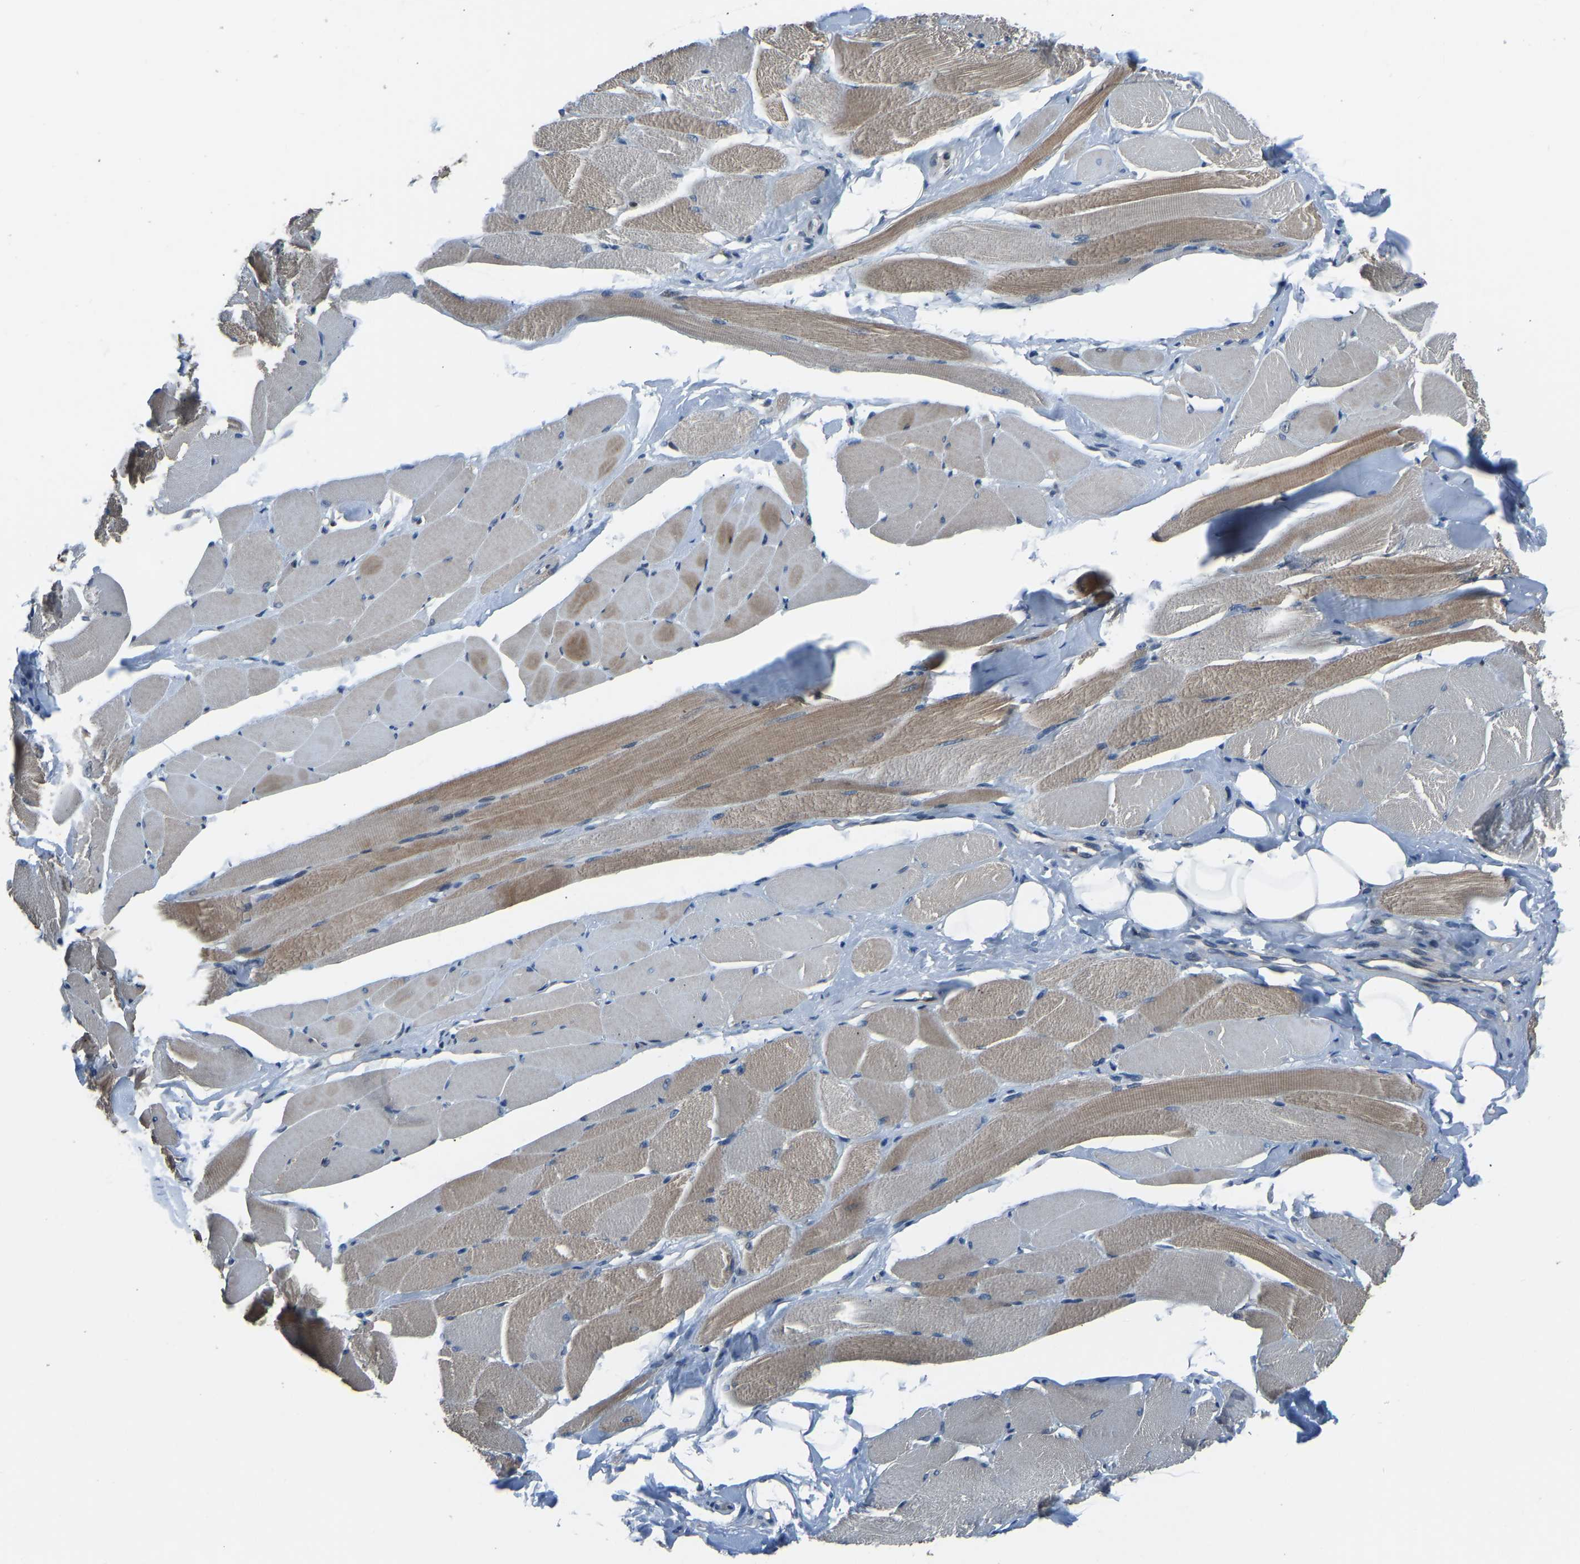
{"staining": {"intensity": "moderate", "quantity": ">75%", "location": "cytoplasmic/membranous"}, "tissue": "skeletal muscle", "cell_type": "Myocytes", "image_type": "normal", "snomed": [{"axis": "morphology", "description": "Normal tissue, NOS"}, {"axis": "topography", "description": "Skeletal muscle"}, {"axis": "topography", "description": "Peripheral nerve tissue"}], "caption": "Immunohistochemistry micrograph of normal skeletal muscle: human skeletal muscle stained using immunohistochemistry (IHC) exhibits medium levels of moderate protein expression localized specifically in the cytoplasmic/membranous of myocytes, appearing as a cytoplasmic/membranous brown color.", "gene": "FOS", "patient": {"sex": "female", "age": 84}}